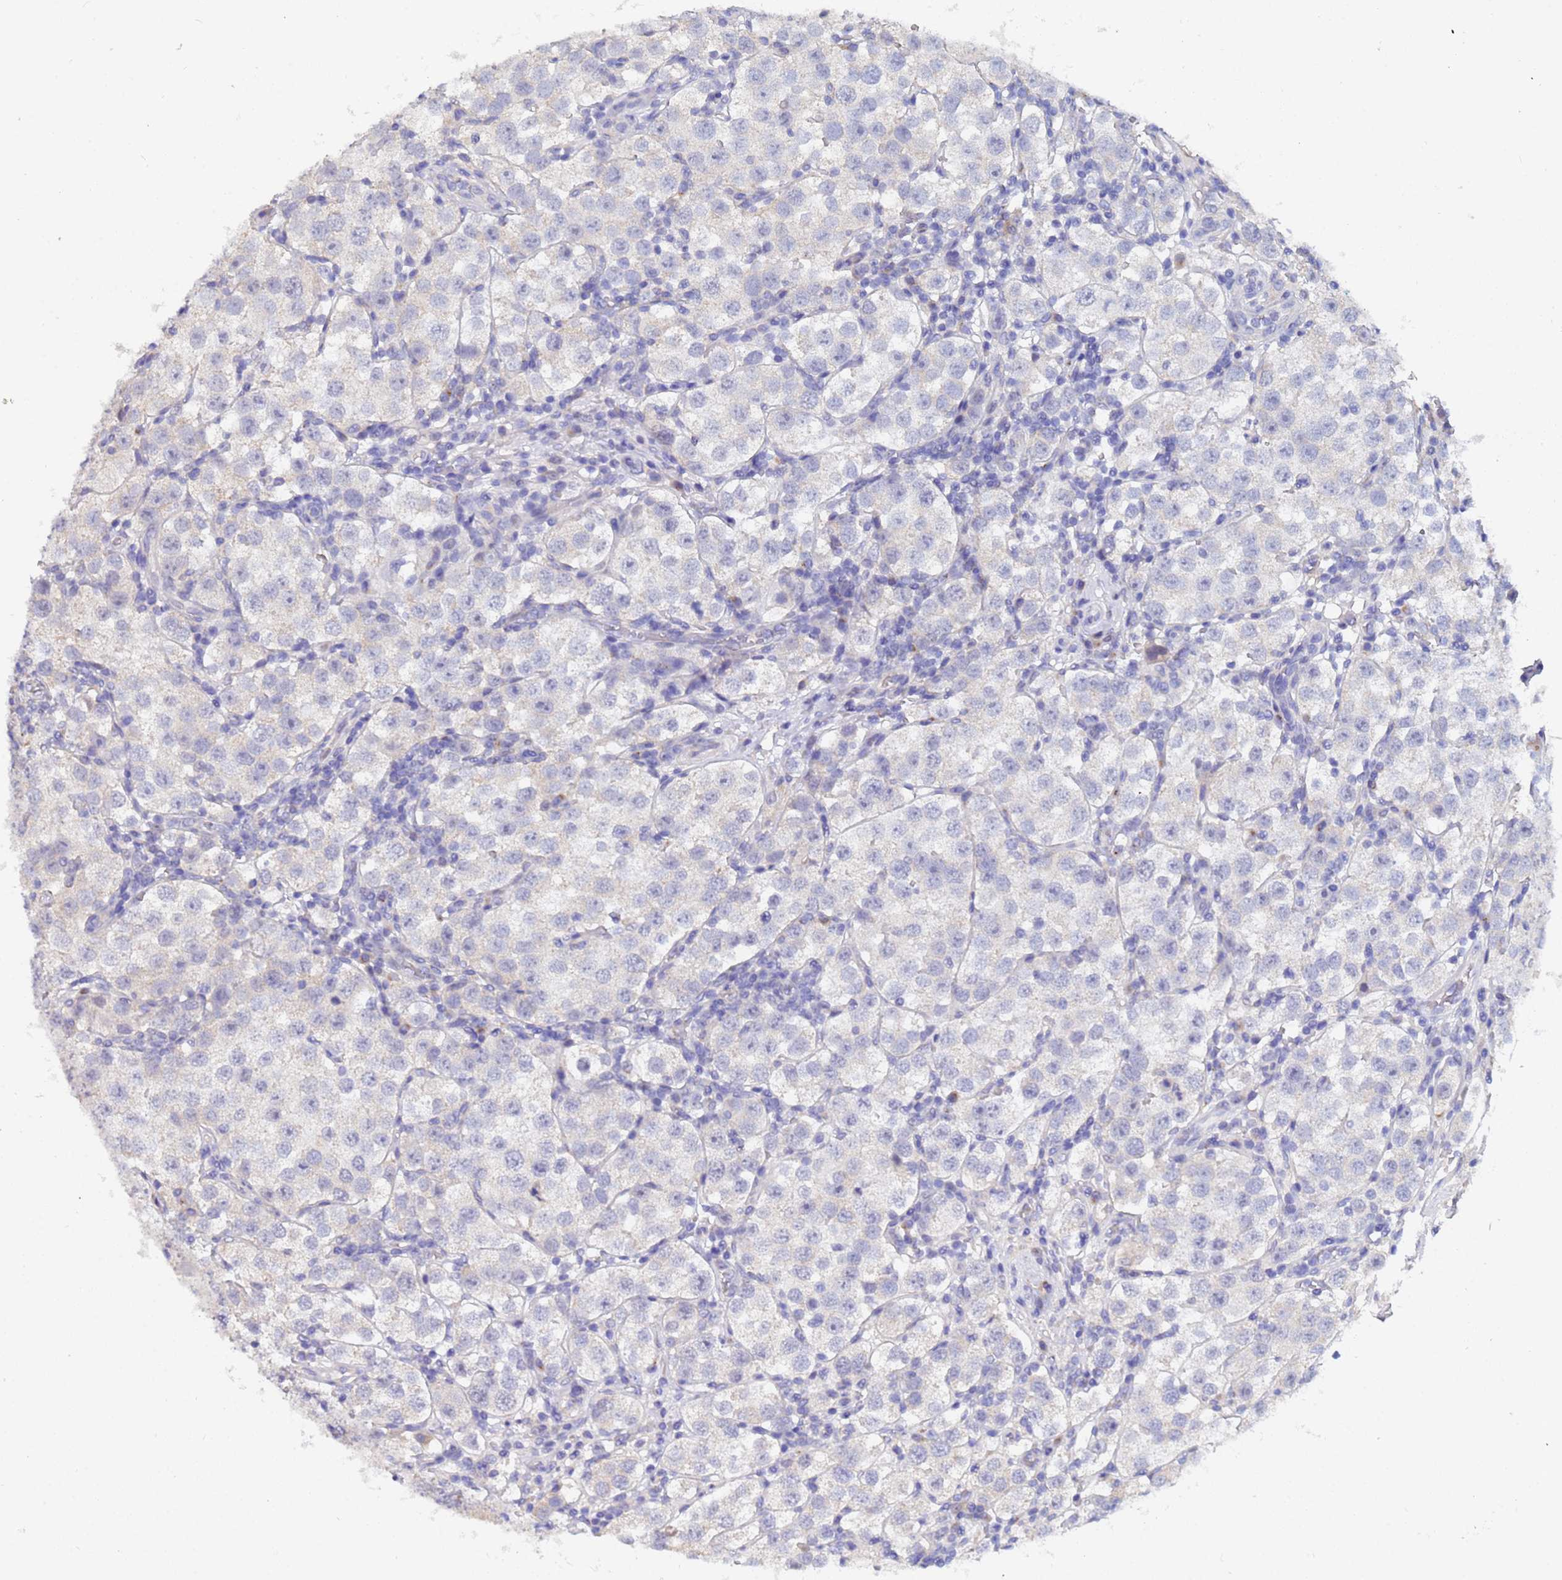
{"staining": {"intensity": "negative", "quantity": "none", "location": "none"}, "tissue": "testis cancer", "cell_type": "Tumor cells", "image_type": "cancer", "snomed": [{"axis": "morphology", "description": "Seminoma, NOS"}, {"axis": "topography", "description": "Testis"}], "caption": "The image shows no significant expression in tumor cells of testis cancer.", "gene": "IHO1", "patient": {"sex": "male", "age": 37}}